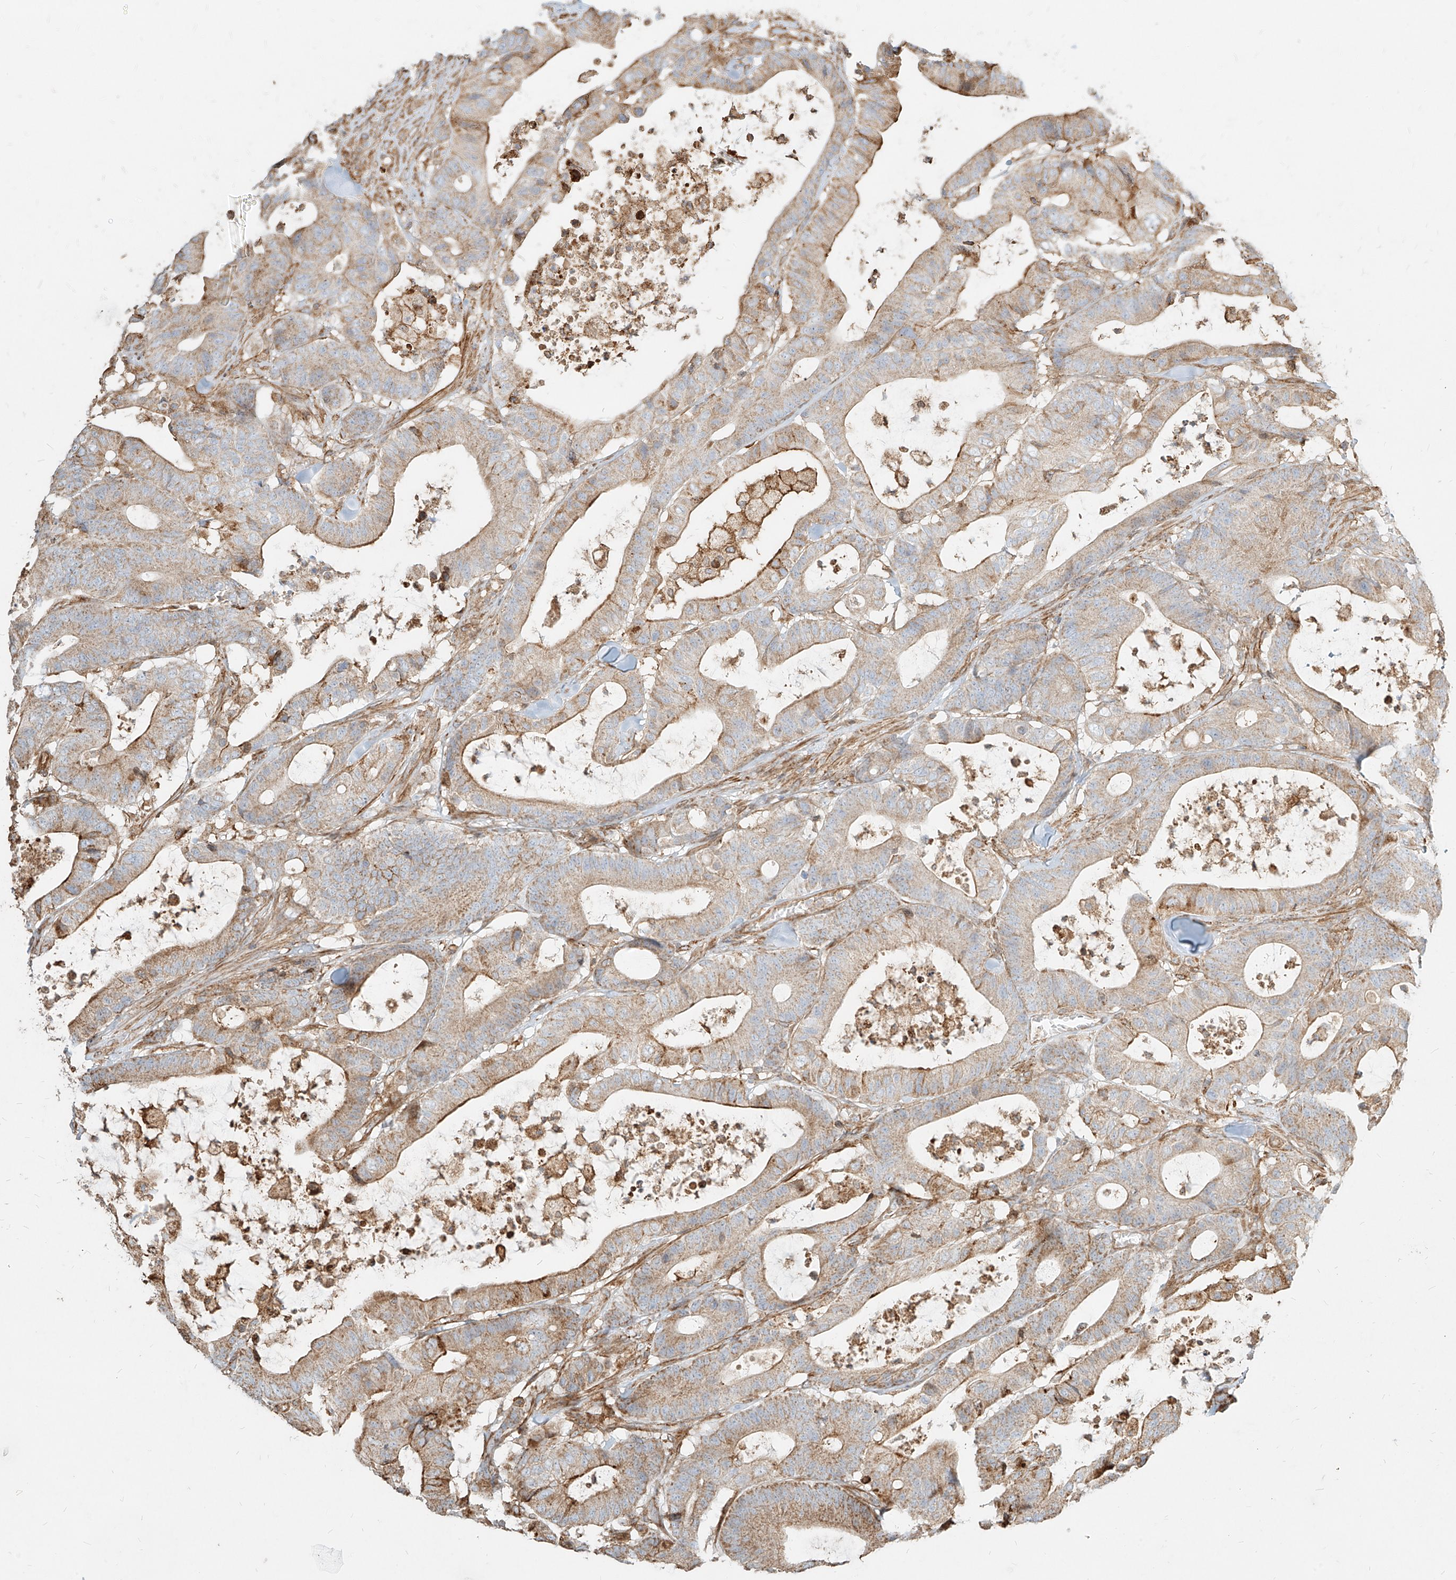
{"staining": {"intensity": "moderate", "quantity": "25%-75%", "location": "cytoplasmic/membranous"}, "tissue": "colorectal cancer", "cell_type": "Tumor cells", "image_type": "cancer", "snomed": [{"axis": "morphology", "description": "Adenocarcinoma, NOS"}, {"axis": "topography", "description": "Colon"}], "caption": "A brown stain labels moderate cytoplasmic/membranous expression of a protein in colorectal cancer (adenocarcinoma) tumor cells.", "gene": "MTX2", "patient": {"sex": "female", "age": 84}}